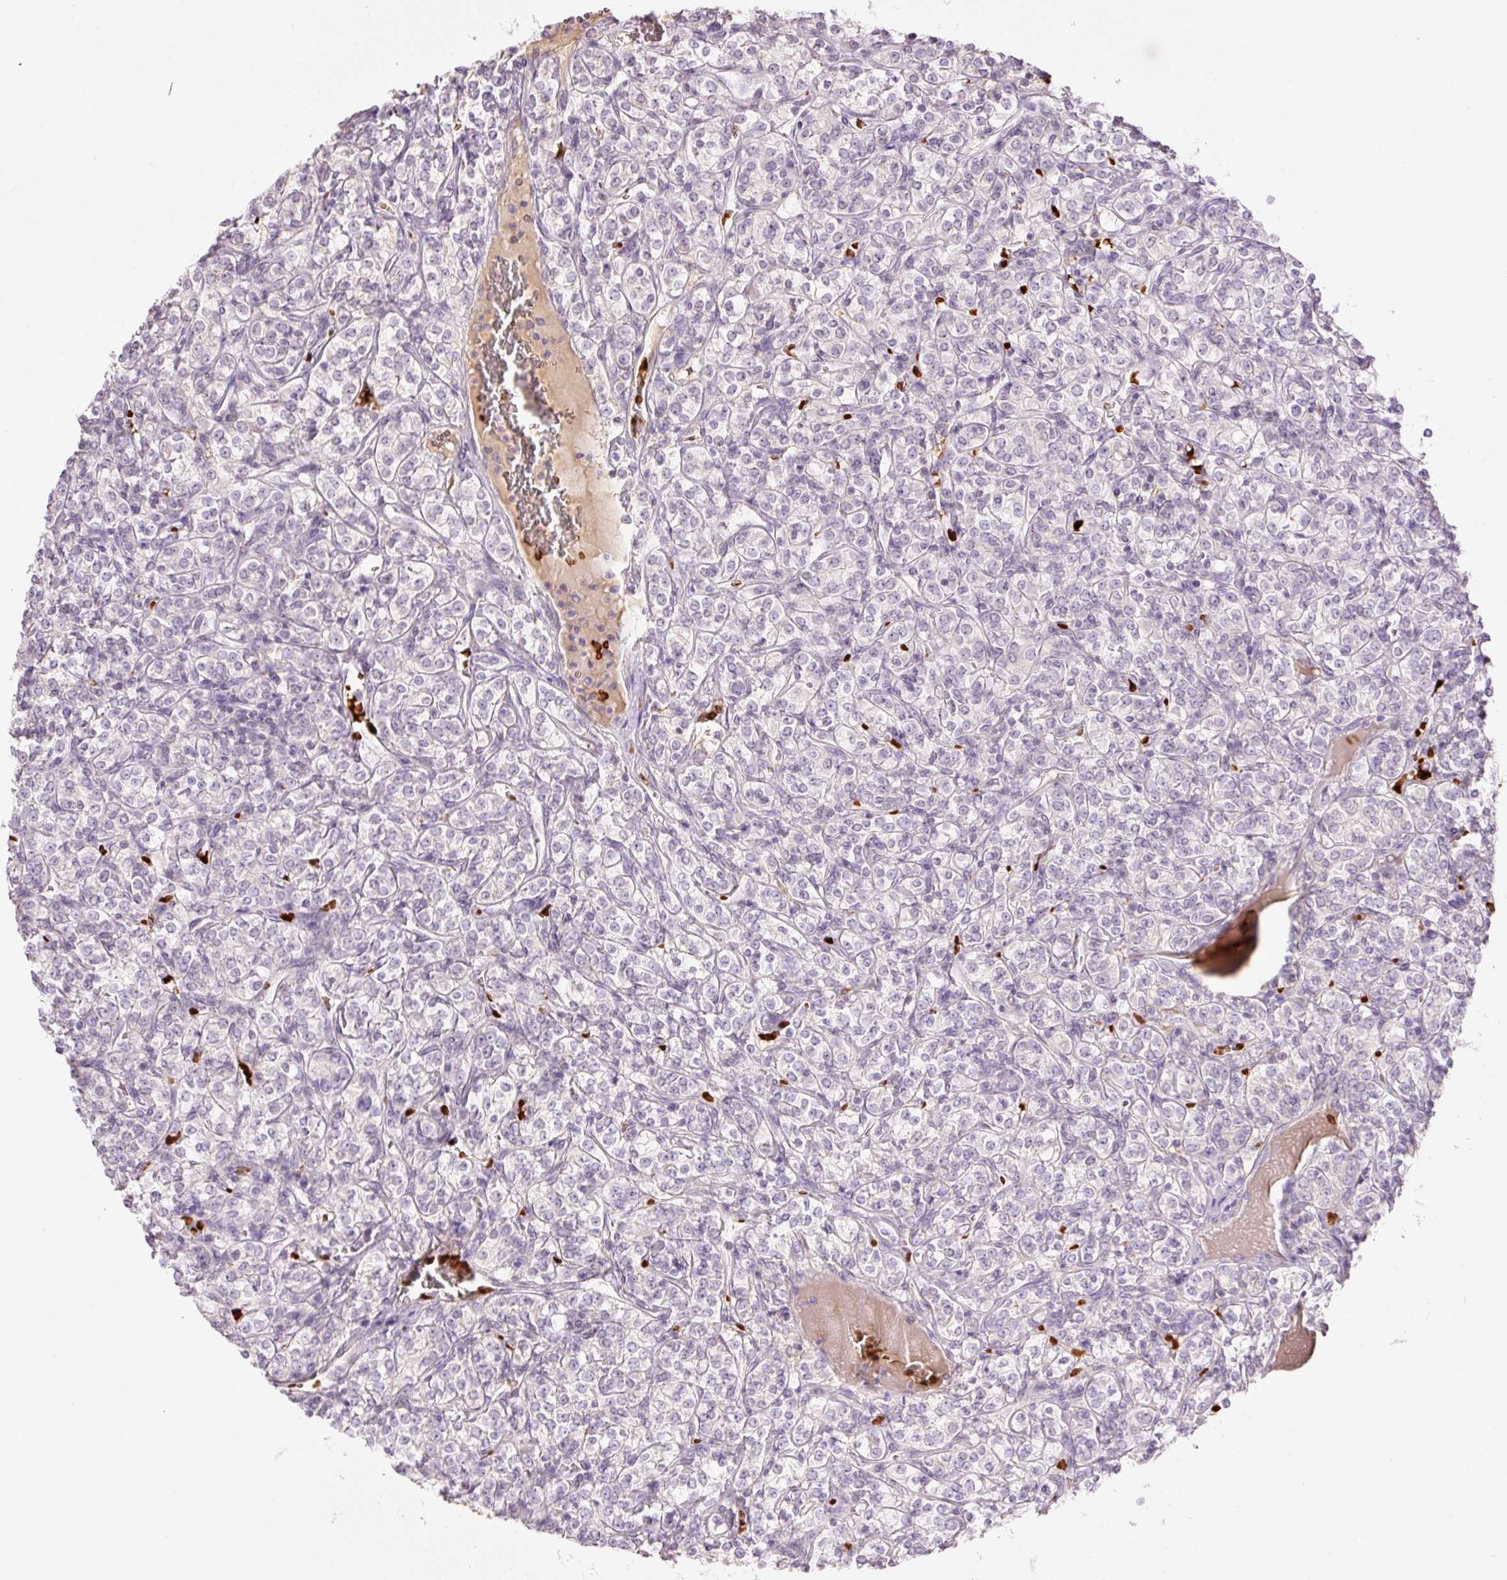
{"staining": {"intensity": "negative", "quantity": "none", "location": "none"}, "tissue": "renal cancer", "cell_type": "Tumor cells", "image_type": "cancer", "snomed": [{"axis": "morphology", "description": "Adenocarcinoma, NOS"}, {"axis": "topography", "description": "Kidney"}], "caption": "This histopathology image is of renal adenocarcinoma stained with immunohistochemistry (IHC) to label a protein in brown with the nuclei are counter-stained blue. There is no positivity in tumor cells.", "gene": "LY6G6D", "patient": {"sex": "male", "age": 77}}